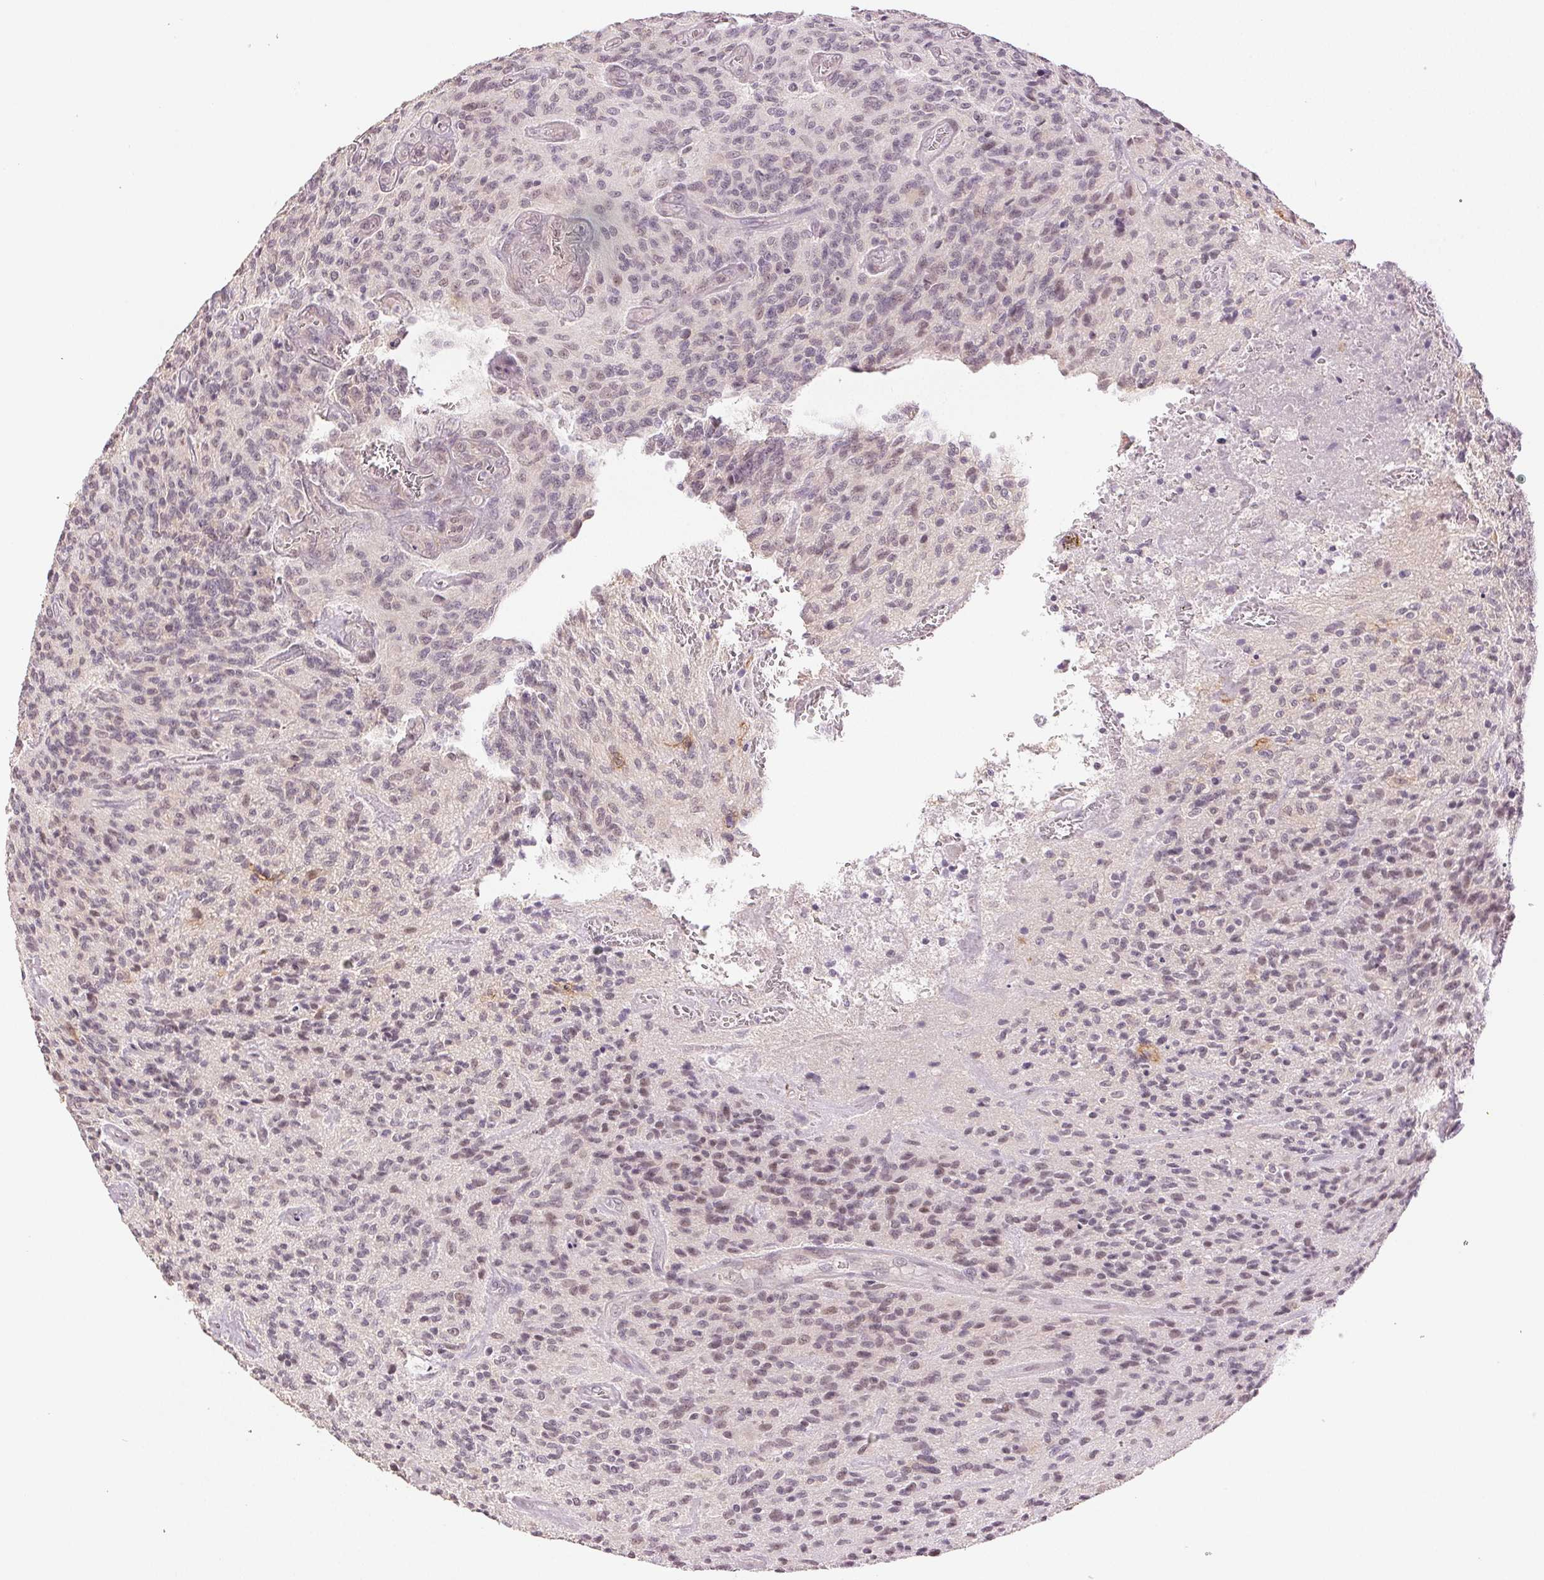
{"staining": {"intensity": "weak", "quantity": "<25%", "location": "nuclear"}, "tissue": "glioma", "cell_type": "Tumor cells", "image_type": "cancer", "snomed": [{"axis": "morphology", "description": "Glioma, malignant, High grade"}, {"axis": "topography", "description": "Brain"}], "caption": "Glioma was stained to show a protein in brown. There is no significant positivity in tumor cells.", "gene": "PLCB1", "patient": {"sex": "male", "age": 76}}